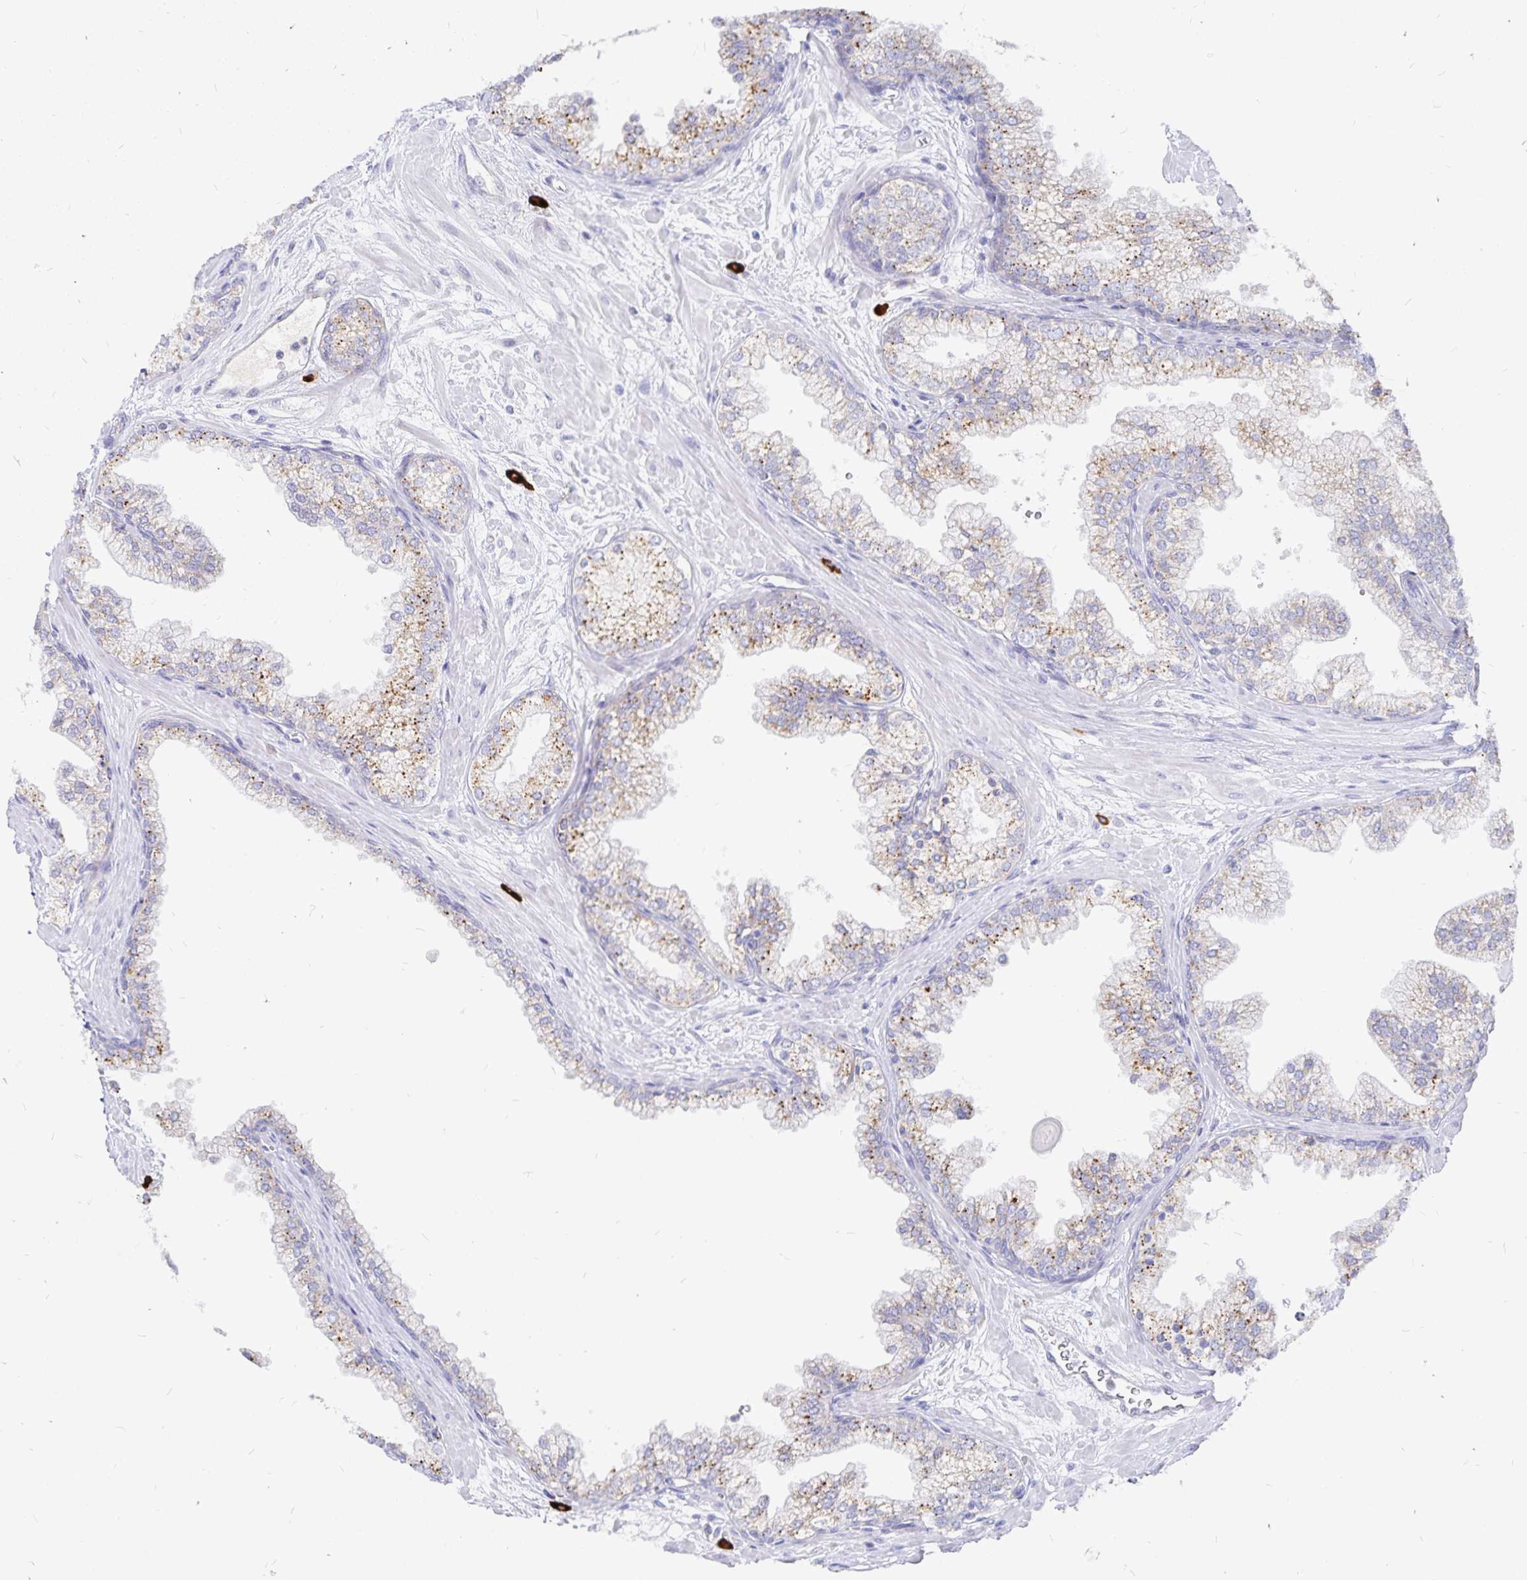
{"staining": {"intensity": "moderate", "quantity": "25%-75%", "location": "cytoplasmic/membranous"}, "tissue": "prostate", "cell_type": "Glandular cells", "image_type": "normal", "snomed": [{"axis": "morphology", "description": "Normal tissue, NOS"}, {"axis": "topography", "description": "Prostate"}, {"axis": "topography", "description": "Peripheral nerve tissue"}], "caption": "The photomicrograph displays immunohistochemical staining of normal prostate. There is moderate cytoplasmic/membranous expression is seen in approximately 25%-75% of glandular cells. (DAB (3,3'-diaminobenzidine) IHC with brightfield microscopy, high magnification).", "gene": "PKHD1", "patient": {"sex": "male", "age": 61}}